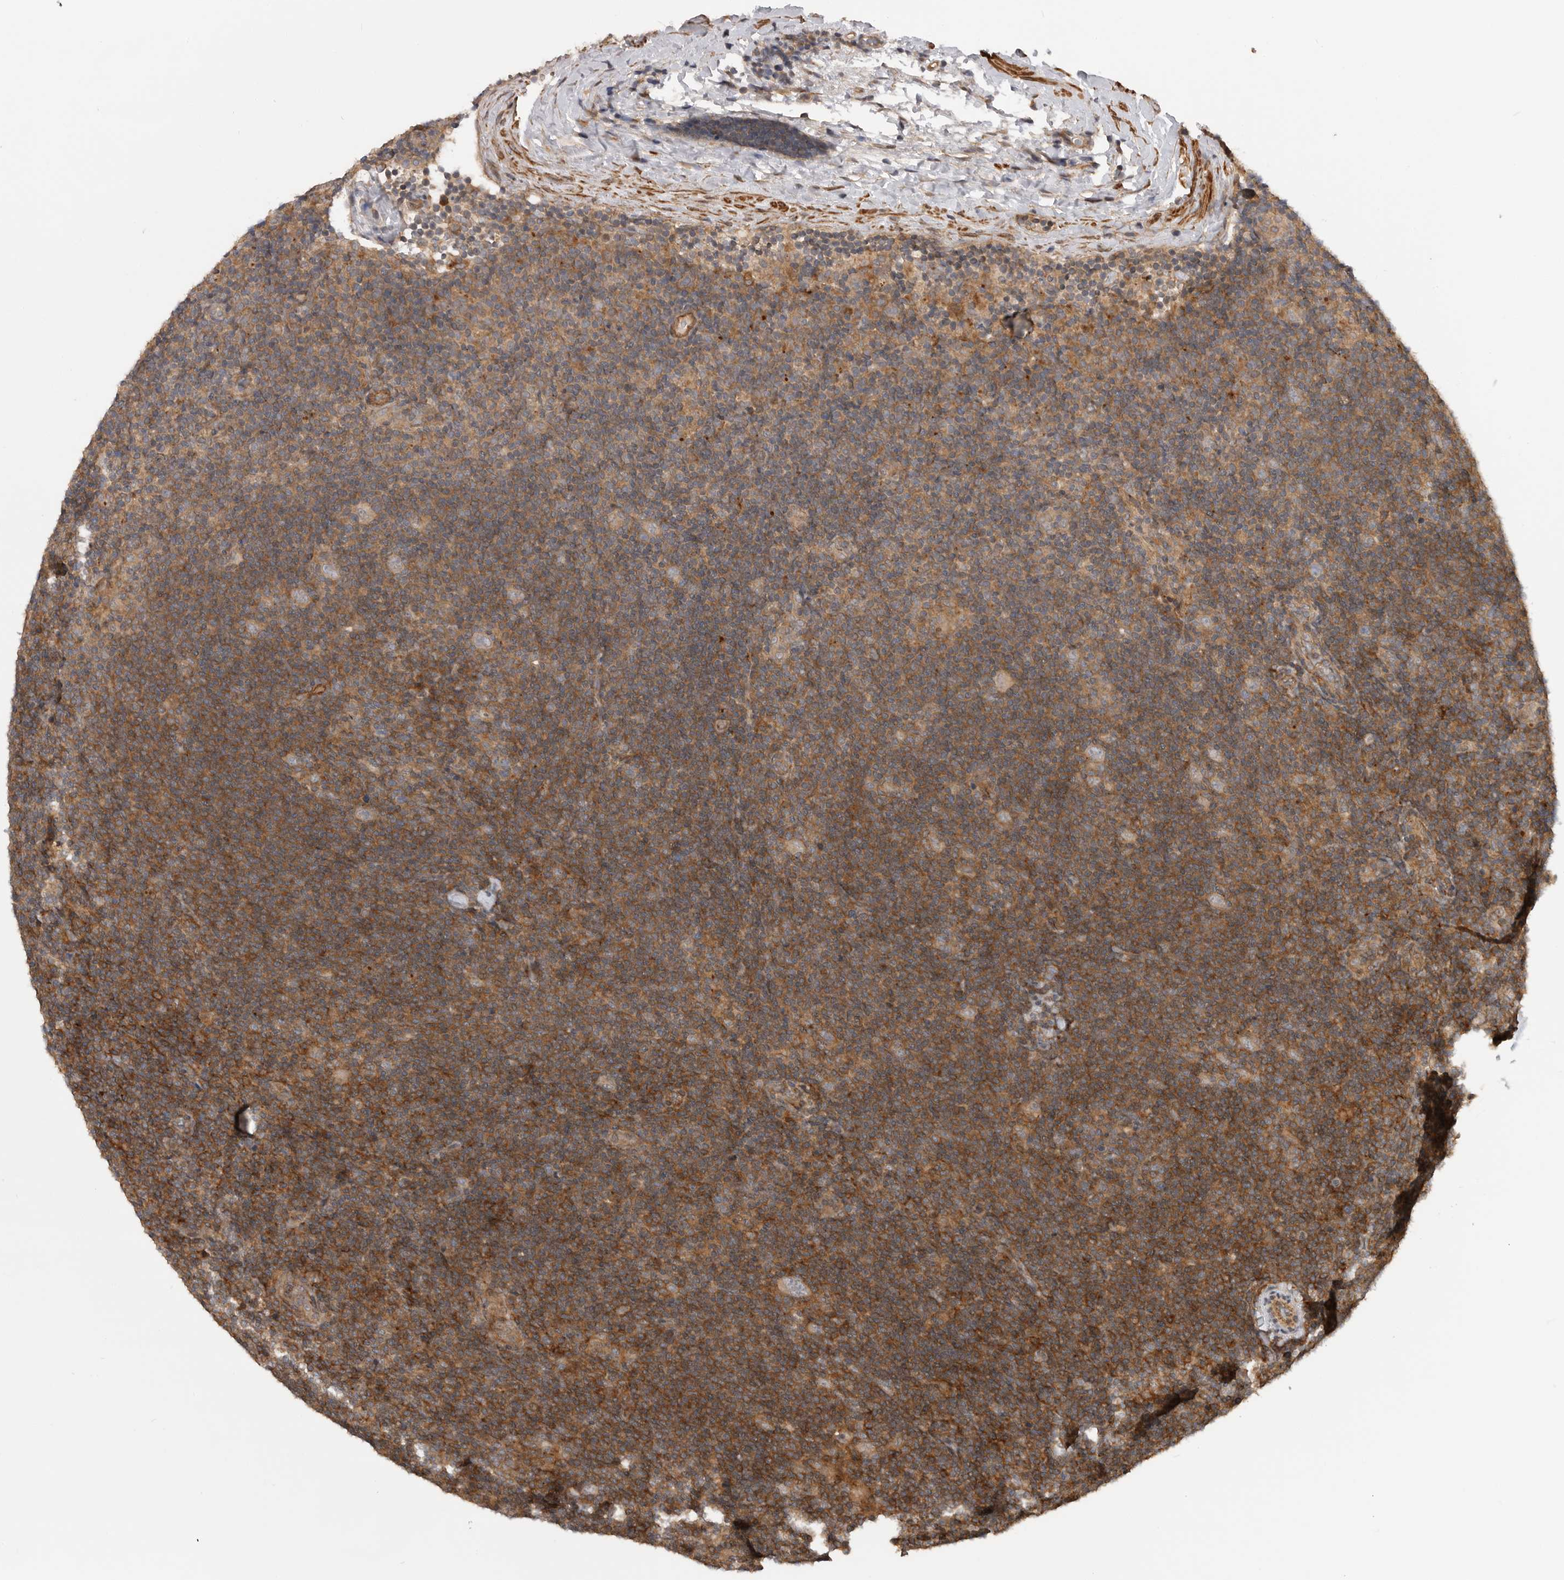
{"staining": {"intensity": "weak", "quantity": ">75%", "location": "cytoplasmic/membranous"}, "tissue": "lymphoma", "cell_type": "Tumor cells", "image_type": "cancer", "snomed": [{"axis": "morphology", "description": "Hodgkin's disease, NOS"}, {"axis": "topography", "description": "Lymph node"}], "caption": "DAB (3,3'-diaminobenzidine) immunohistochemical staining of lymphoma shows weak cytoplasmic/membranous protein staining in about >75% of tumor cells.", "gene": "TRIM56", "patient": {"sex": "female", "age": 57}}